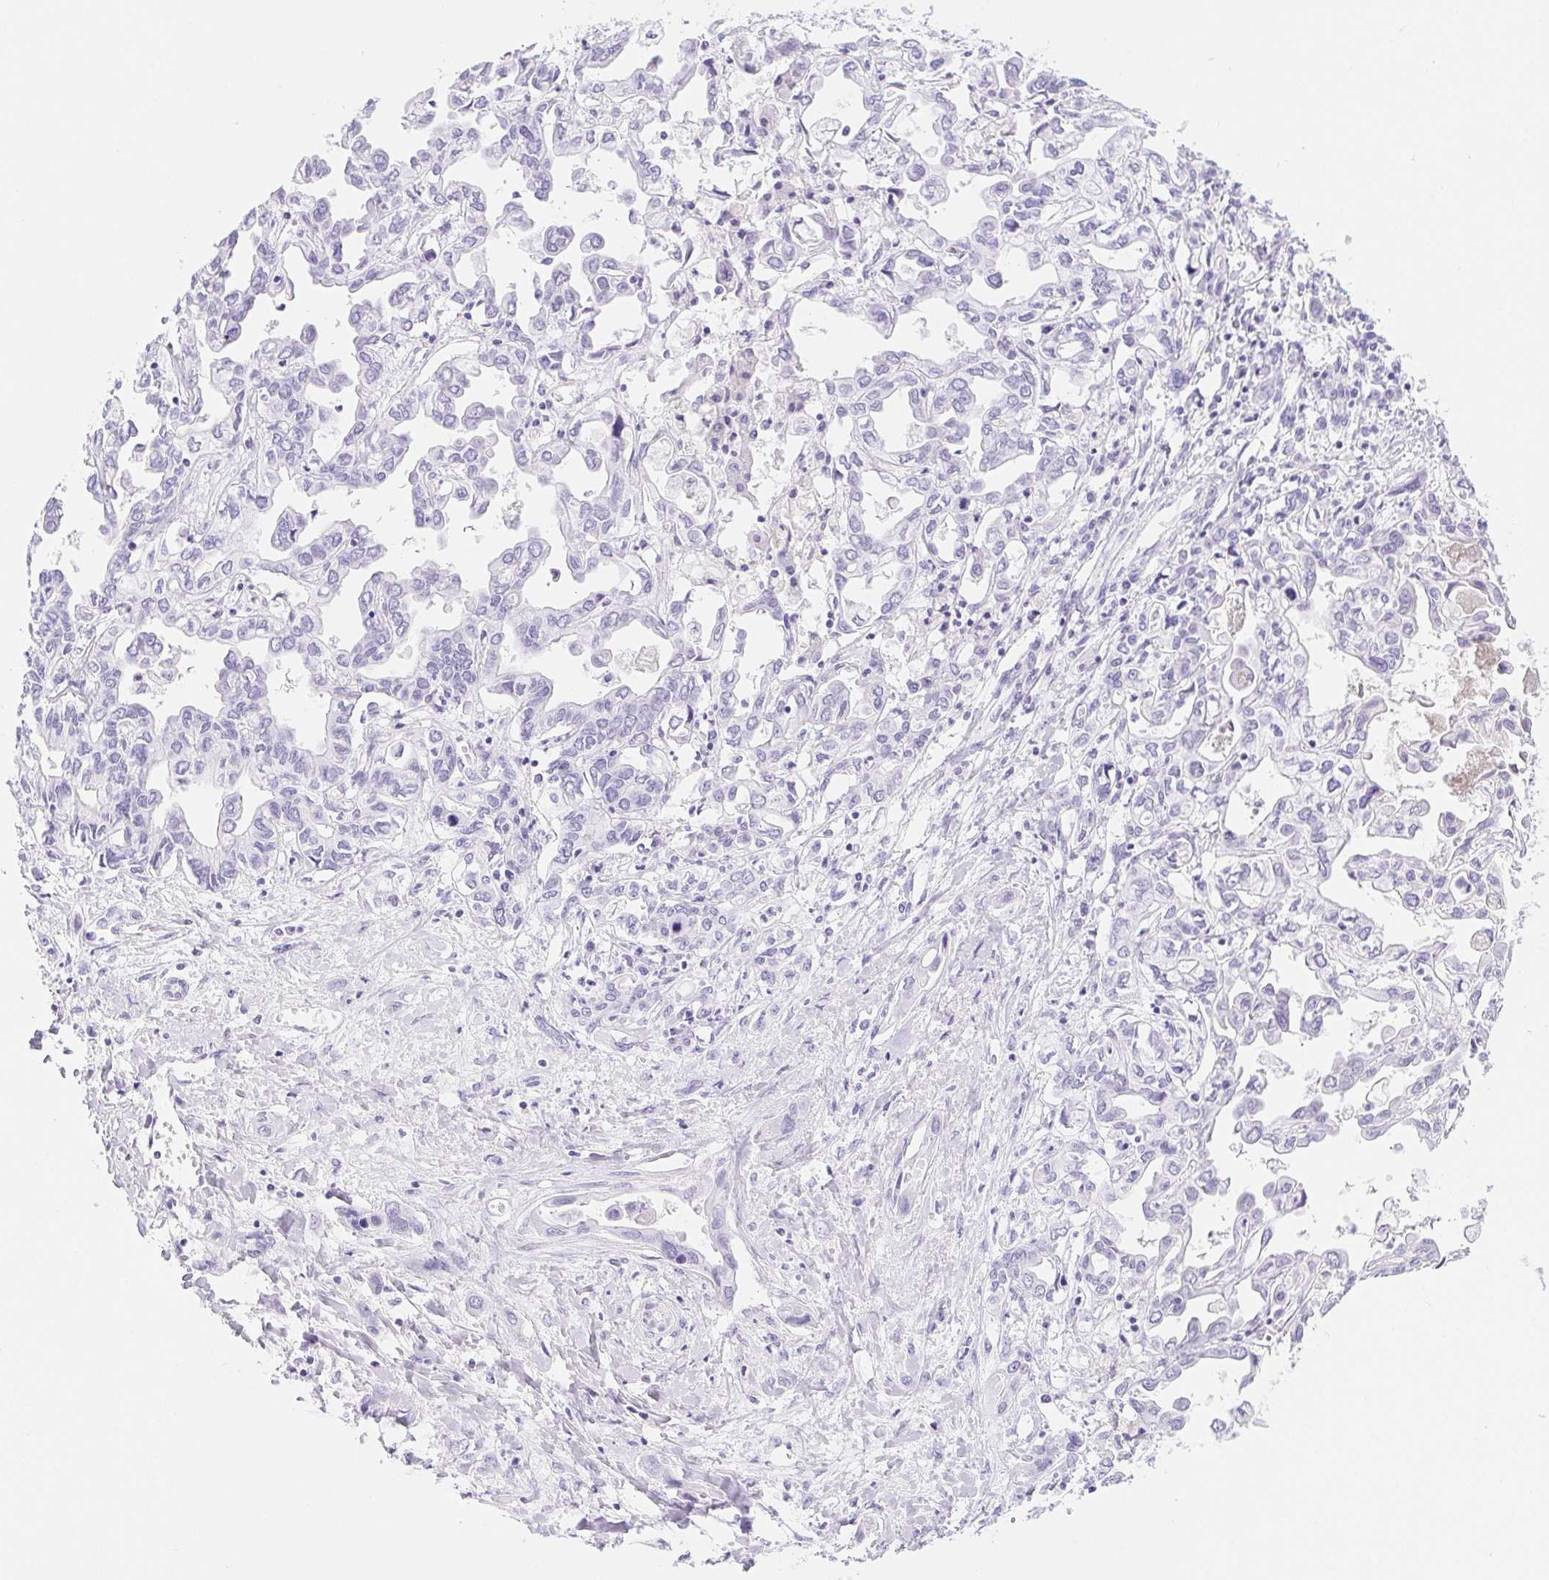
{"staining": {"intensity": "negative", "quantity": "none", "location": "none"}, "tissue": "liver cancer", "cell_type": "Tumor cells", "image_type": "cancer", "snomed": [{"axis": "morphology", "description": "Cholangiocarcinoma"}, {"axis": "topography", "description": "Liver"}], "caption": "A high-resolution image shows immunohistochemistry staining of cholangiocarcinoma (liver), which exhibits no significant positivity in tumor cells. (DAB immunohistochemistry, high magnification).", "gene": "DYNC2LI1", "patient": {"sex": "female", "age": 64}}